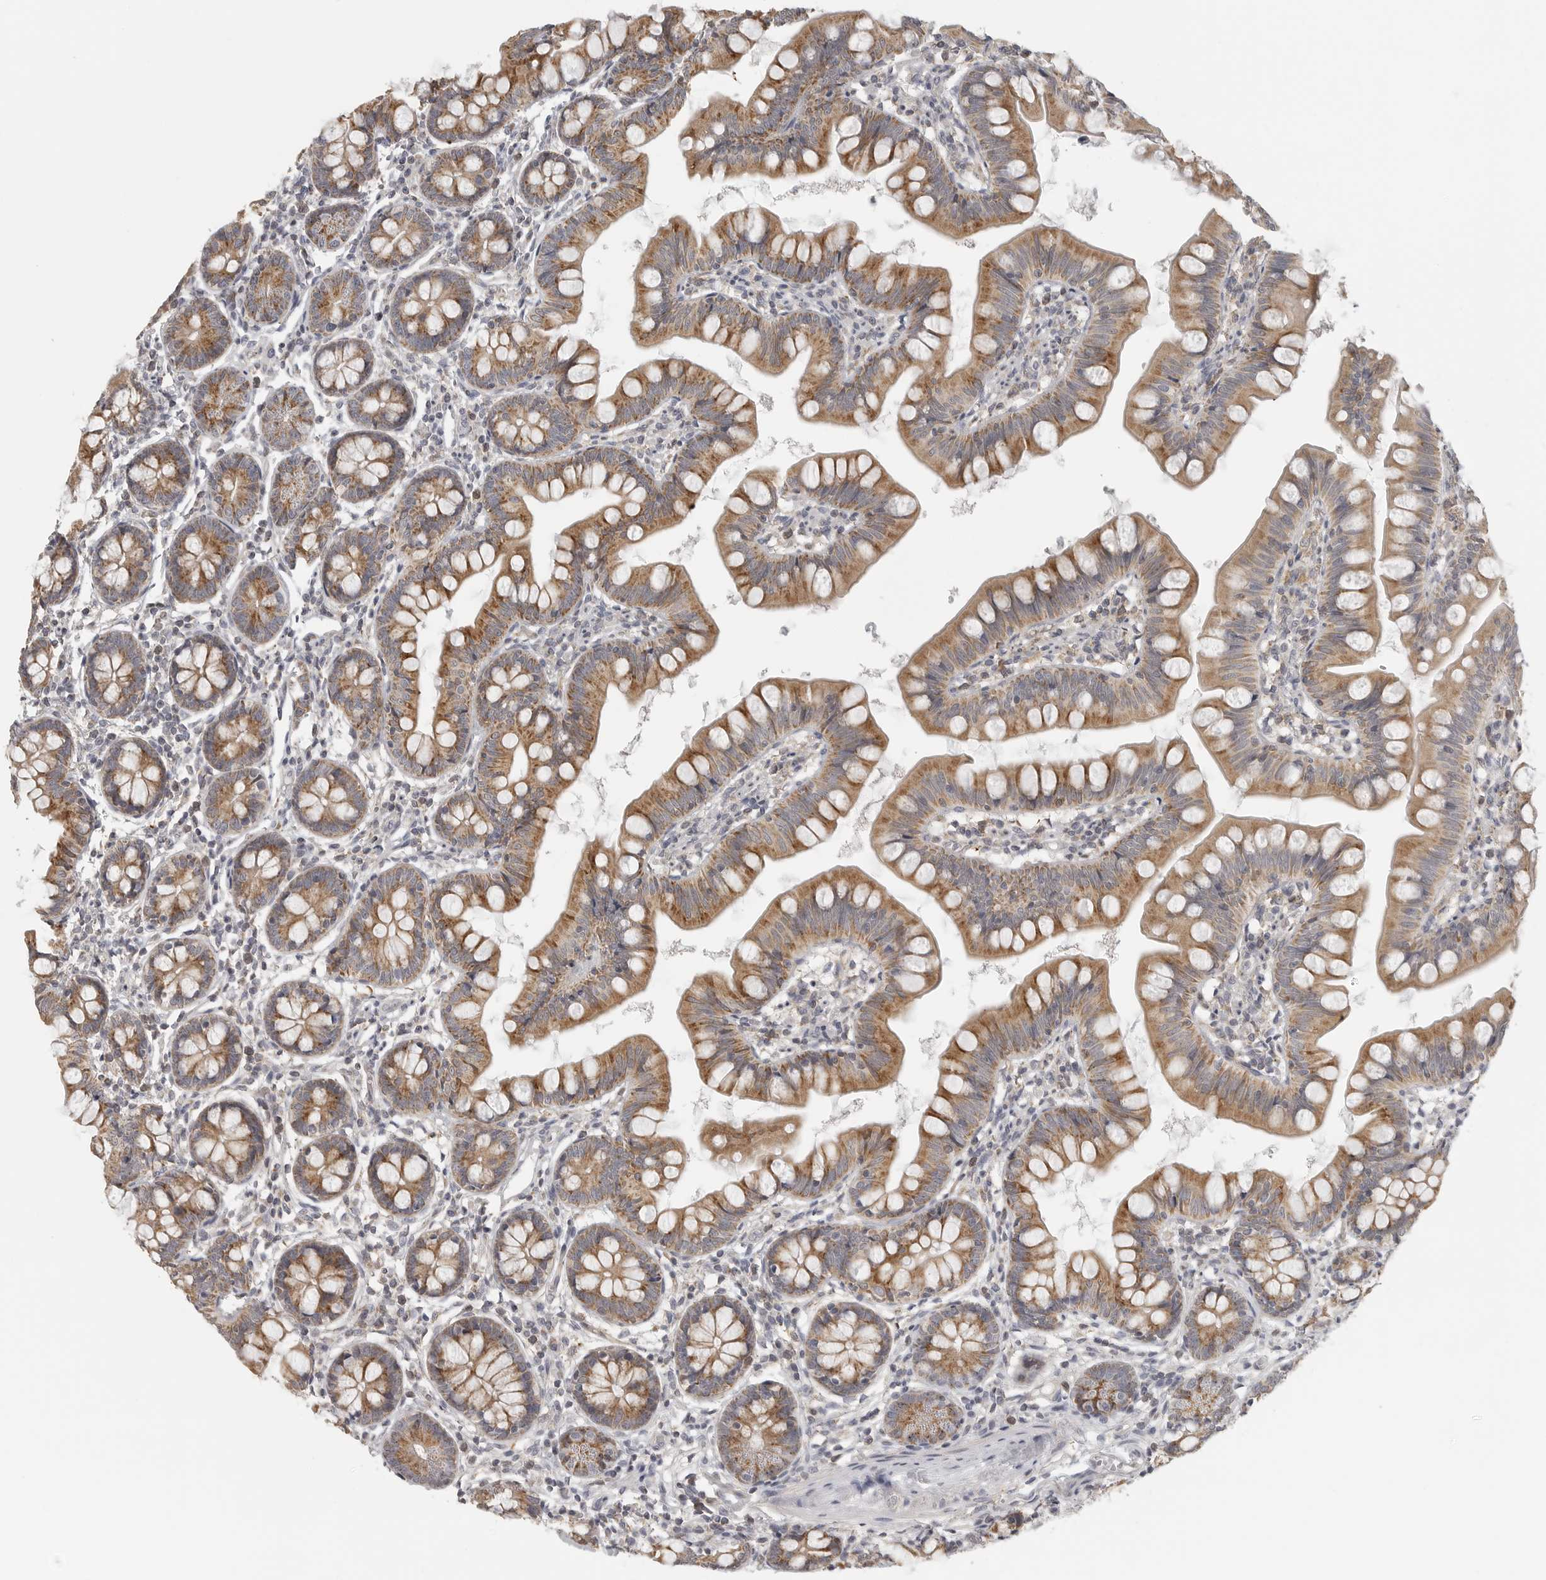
{"staining": {"intensity": "moderate", "quantity": ">75%", "location": "cytoplasmic/membranous"}, "tissue": "small intestine", "cell_type": "Glandular cells", "image_type": "normal", "snomed": [{"axis": "morphology", "description": "Normal tissue, NOS"}, {"axis": "topography", "description": "Small intestine"}], "caption": "Brown immunohistochemical staining in unremarkable human small intestine reveals moderate cytoplasmic/membranous expression in approximately >75% of glandular cells. (IHC, brightfield microscopy, high magnification).", "gene": "RXFP3", "patient": {"sex": "male", "age": 7}}